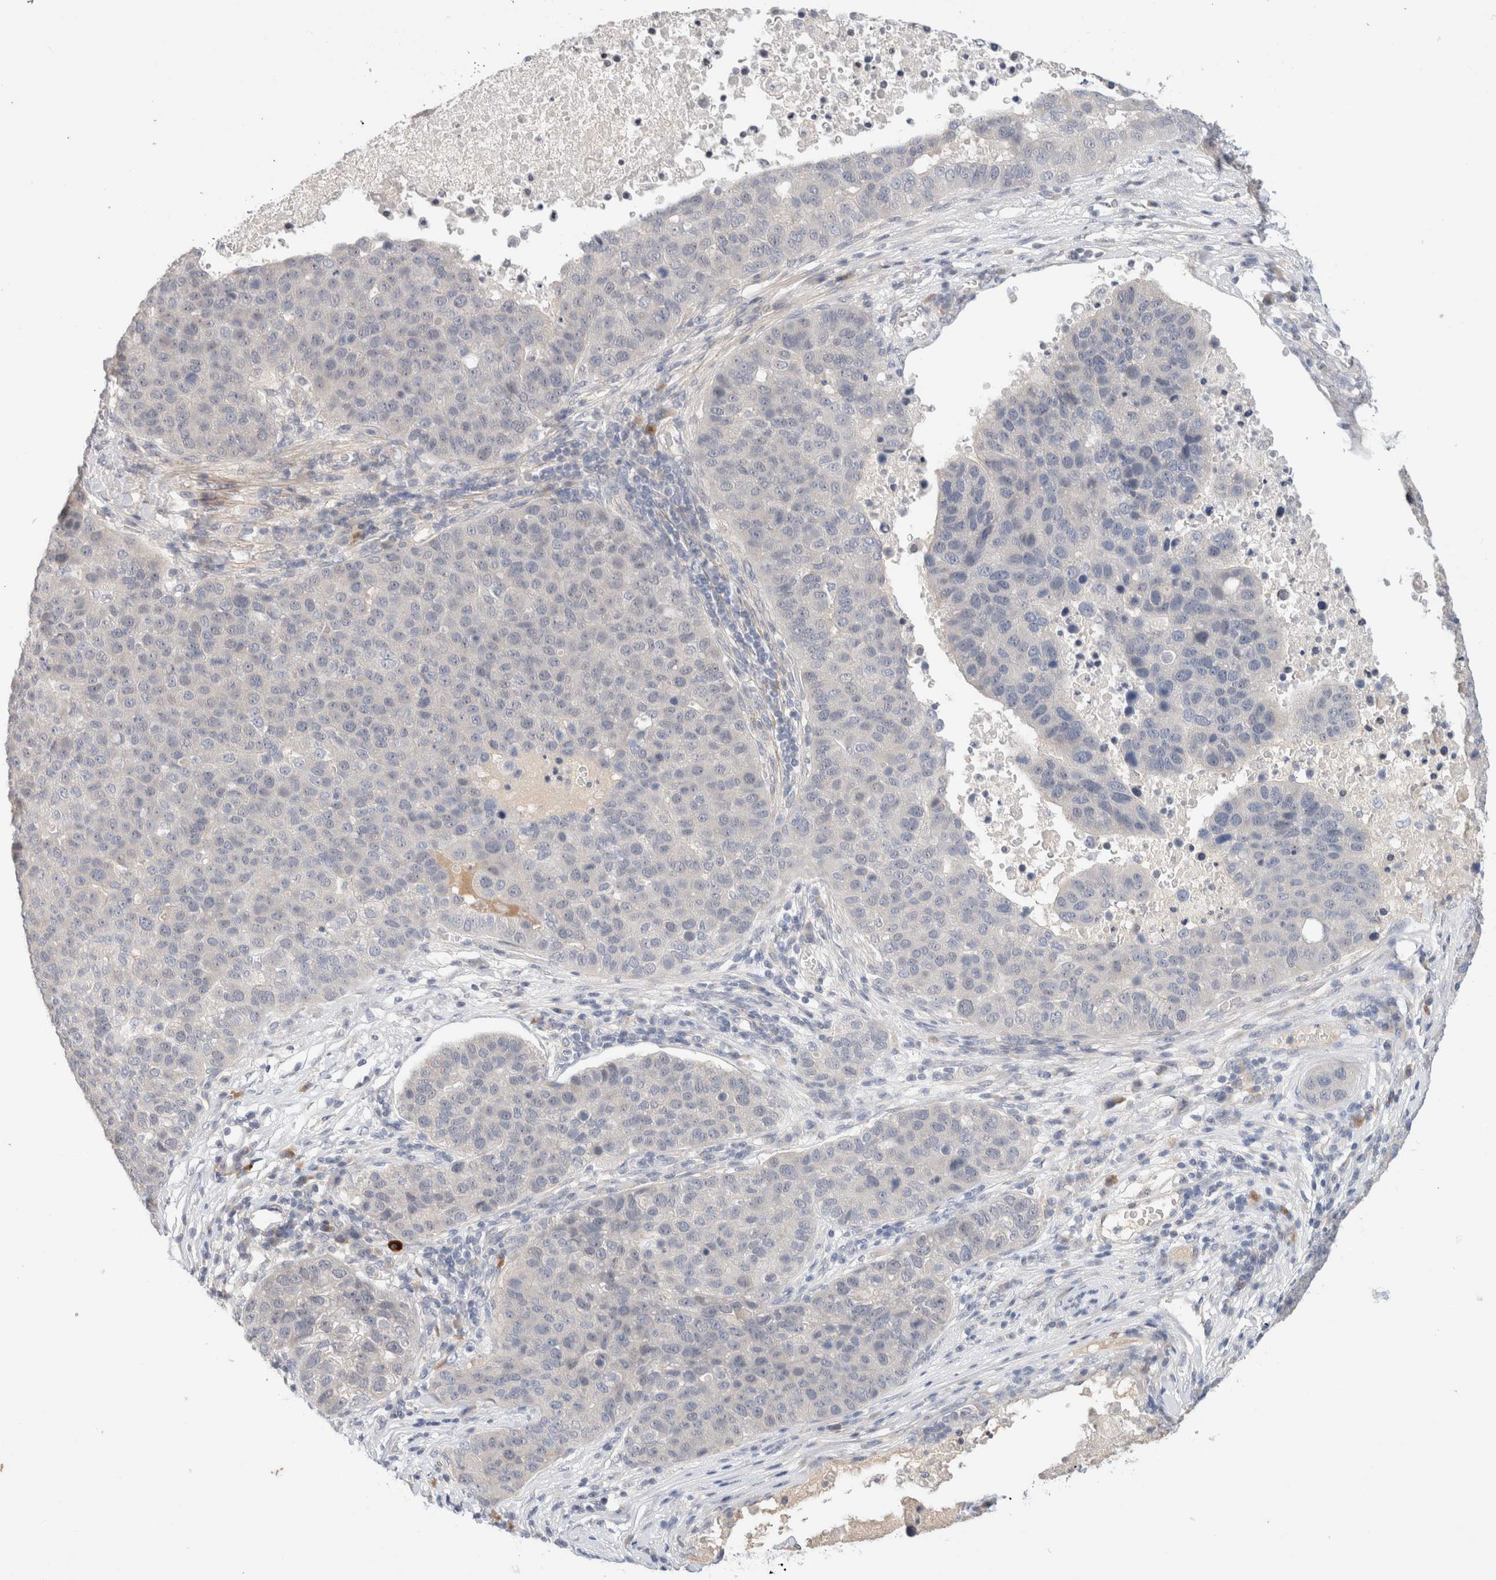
{"staining": {"intensity": "negative", "quantity": "none", "location": "none"}, "tissue": "pancreatic cancer", "cell_type": "Tumor cells", "image_type": "cancer", "snomed": [{"axis": "morphology", "description": "Adenocarcinoma, NOS"}, {"axis": "topography", "description": "Pancreas"}], "caption": "Immunohistochemistry of human pancreatic cancer reveals no positivity in tumor cells. The staining is performed using DAB (3,3'-diaminobenzidine) brown chromogen with nuclei counter-stained in using hematoxylin.", "gene": "SPRTN", "patient": {"sex": "female", "age": 61}}